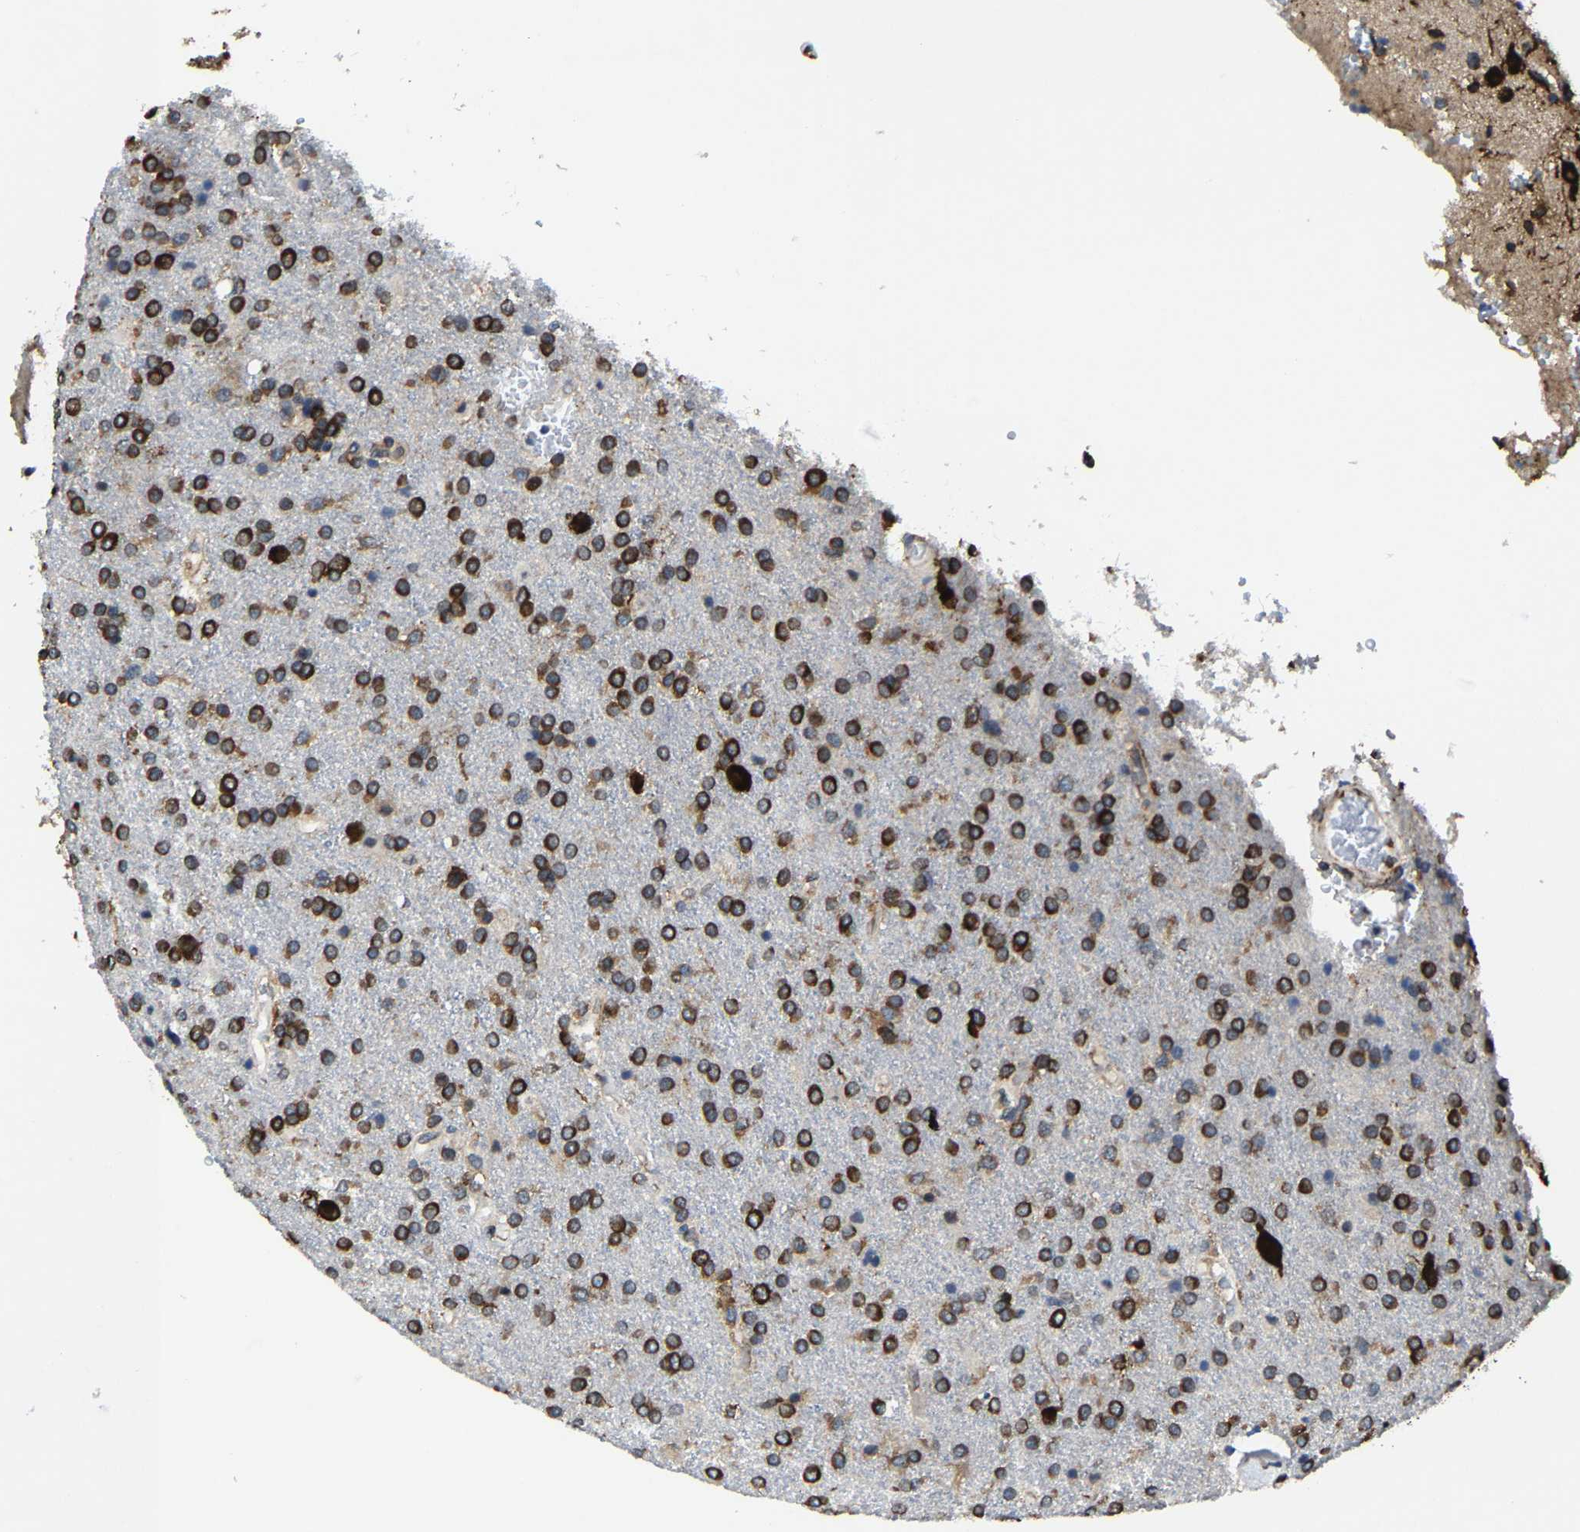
{"staining": {"intensity": "strong", "quantity": ">75%", "location": "cytoplasmic/membranous,nuclear"}, "tissue": "glioma", "cell_type": "Tumor cells", "image_type": "cancer", "snomed": [{"axis": "morphology", "description": "Glioma, malignant, High grade"}, {"axis": "topography", "description": "Brain"}], "caption": "The photomicrograph demonstrates staining of malignant glioma (high-grade), revealing strong cytoplasmic/membranous and nuclear protein expression (brown color) within tumor cells. (IHC, brightfield microscopy, high magnification).", "gene": "G3BP2", "patient": {"sex": "male", "age": 72}}